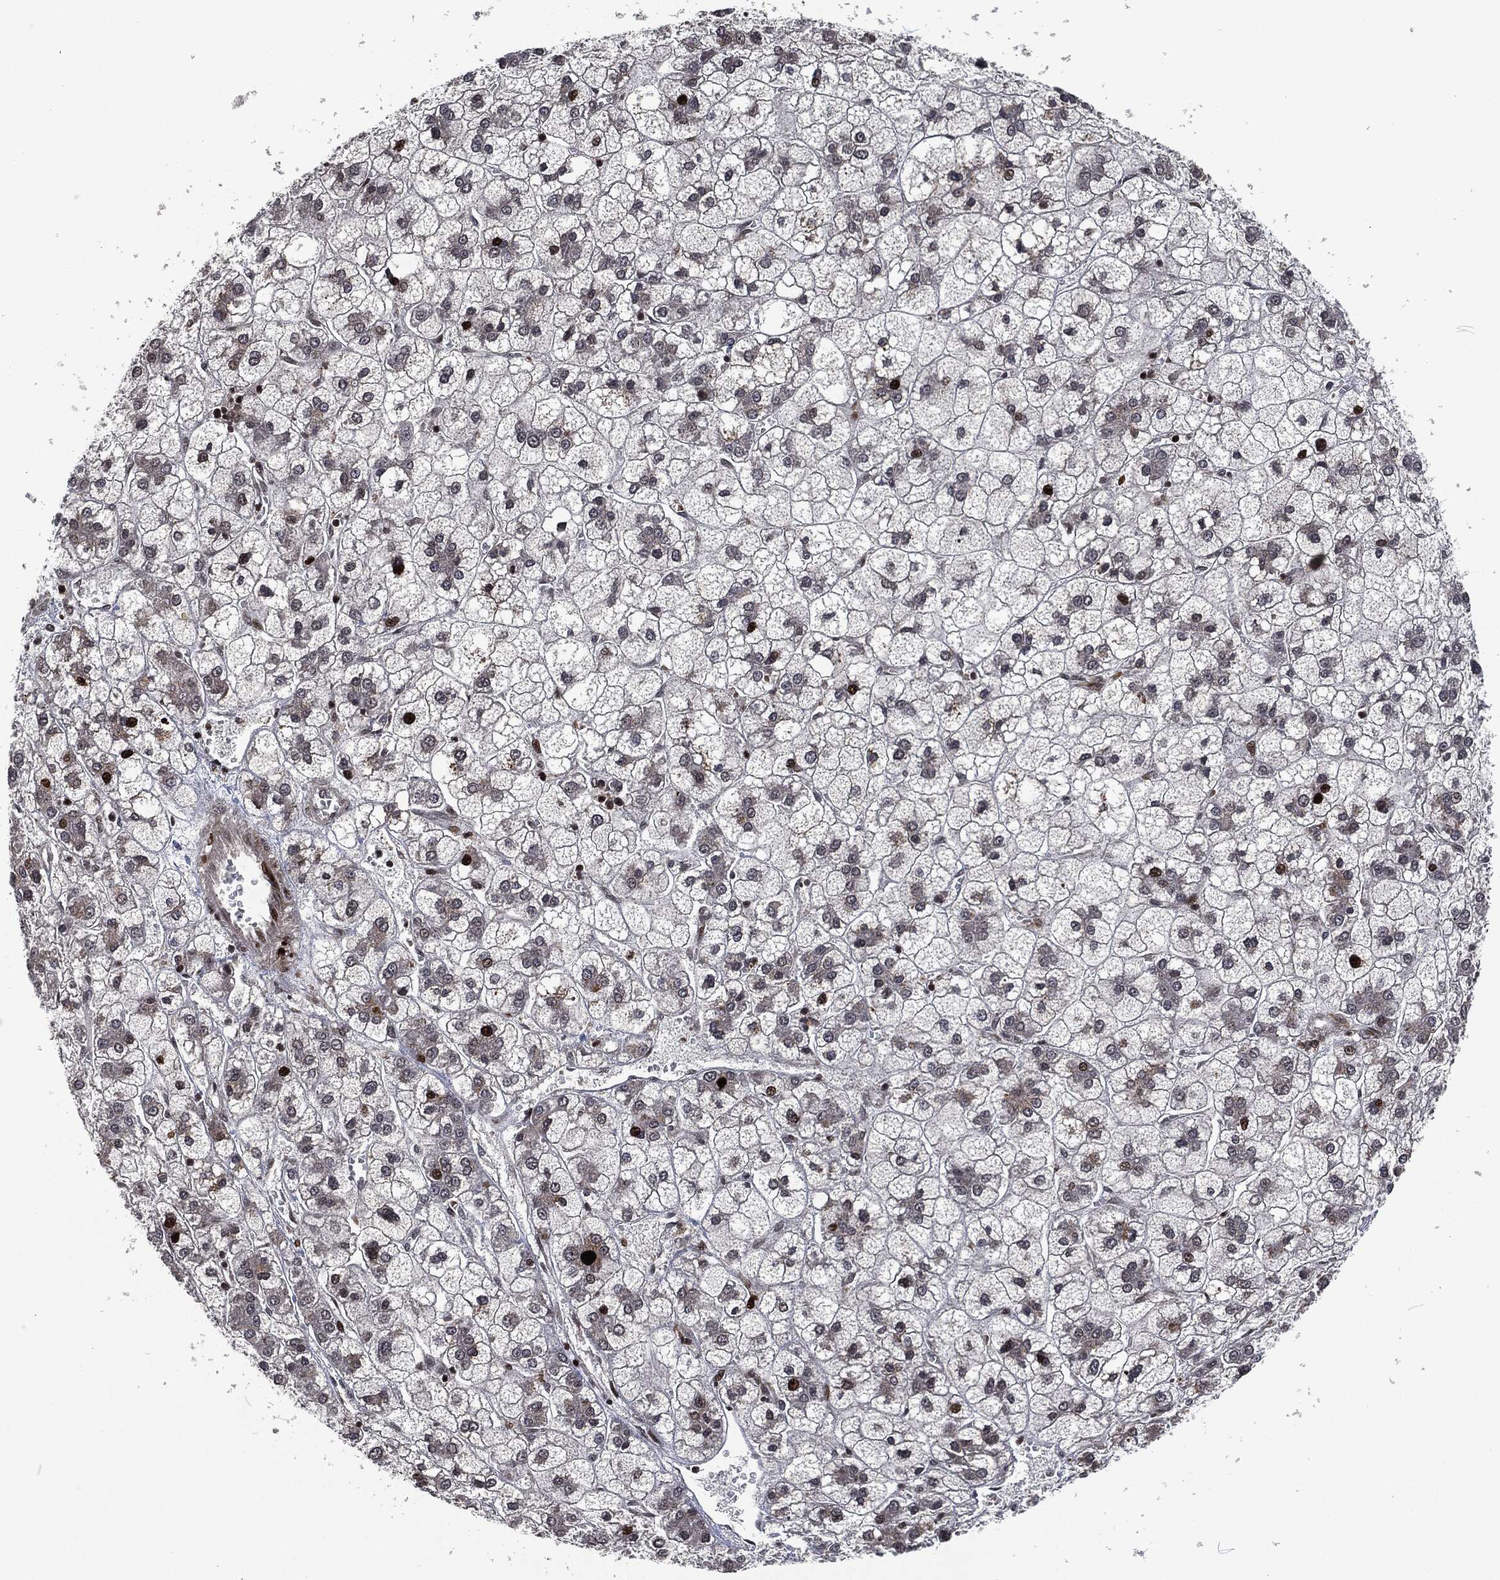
{"staining": {"intensity": "negative", "quantity": "none", "location": "none"}, "tissue": "liver cancer", "cell_type": "Tumor cells", "image_type": "cancer", "snomed": [{"axis": "morphology", "description": "Carcinoma, Hepatocellular, NOS"}, {"axis": "topography", "description": "Liver"}], "caption": "Immunohistochemistry micrograph of neoplastic tissue: hepatocellular carcinoma (liver) stained with DAB (3,3'-diaminobenzidine) reveals no significant protein expression in tumor cells.", "gene": "EGFR", "patient": {"sex": "male", "age": 73}}